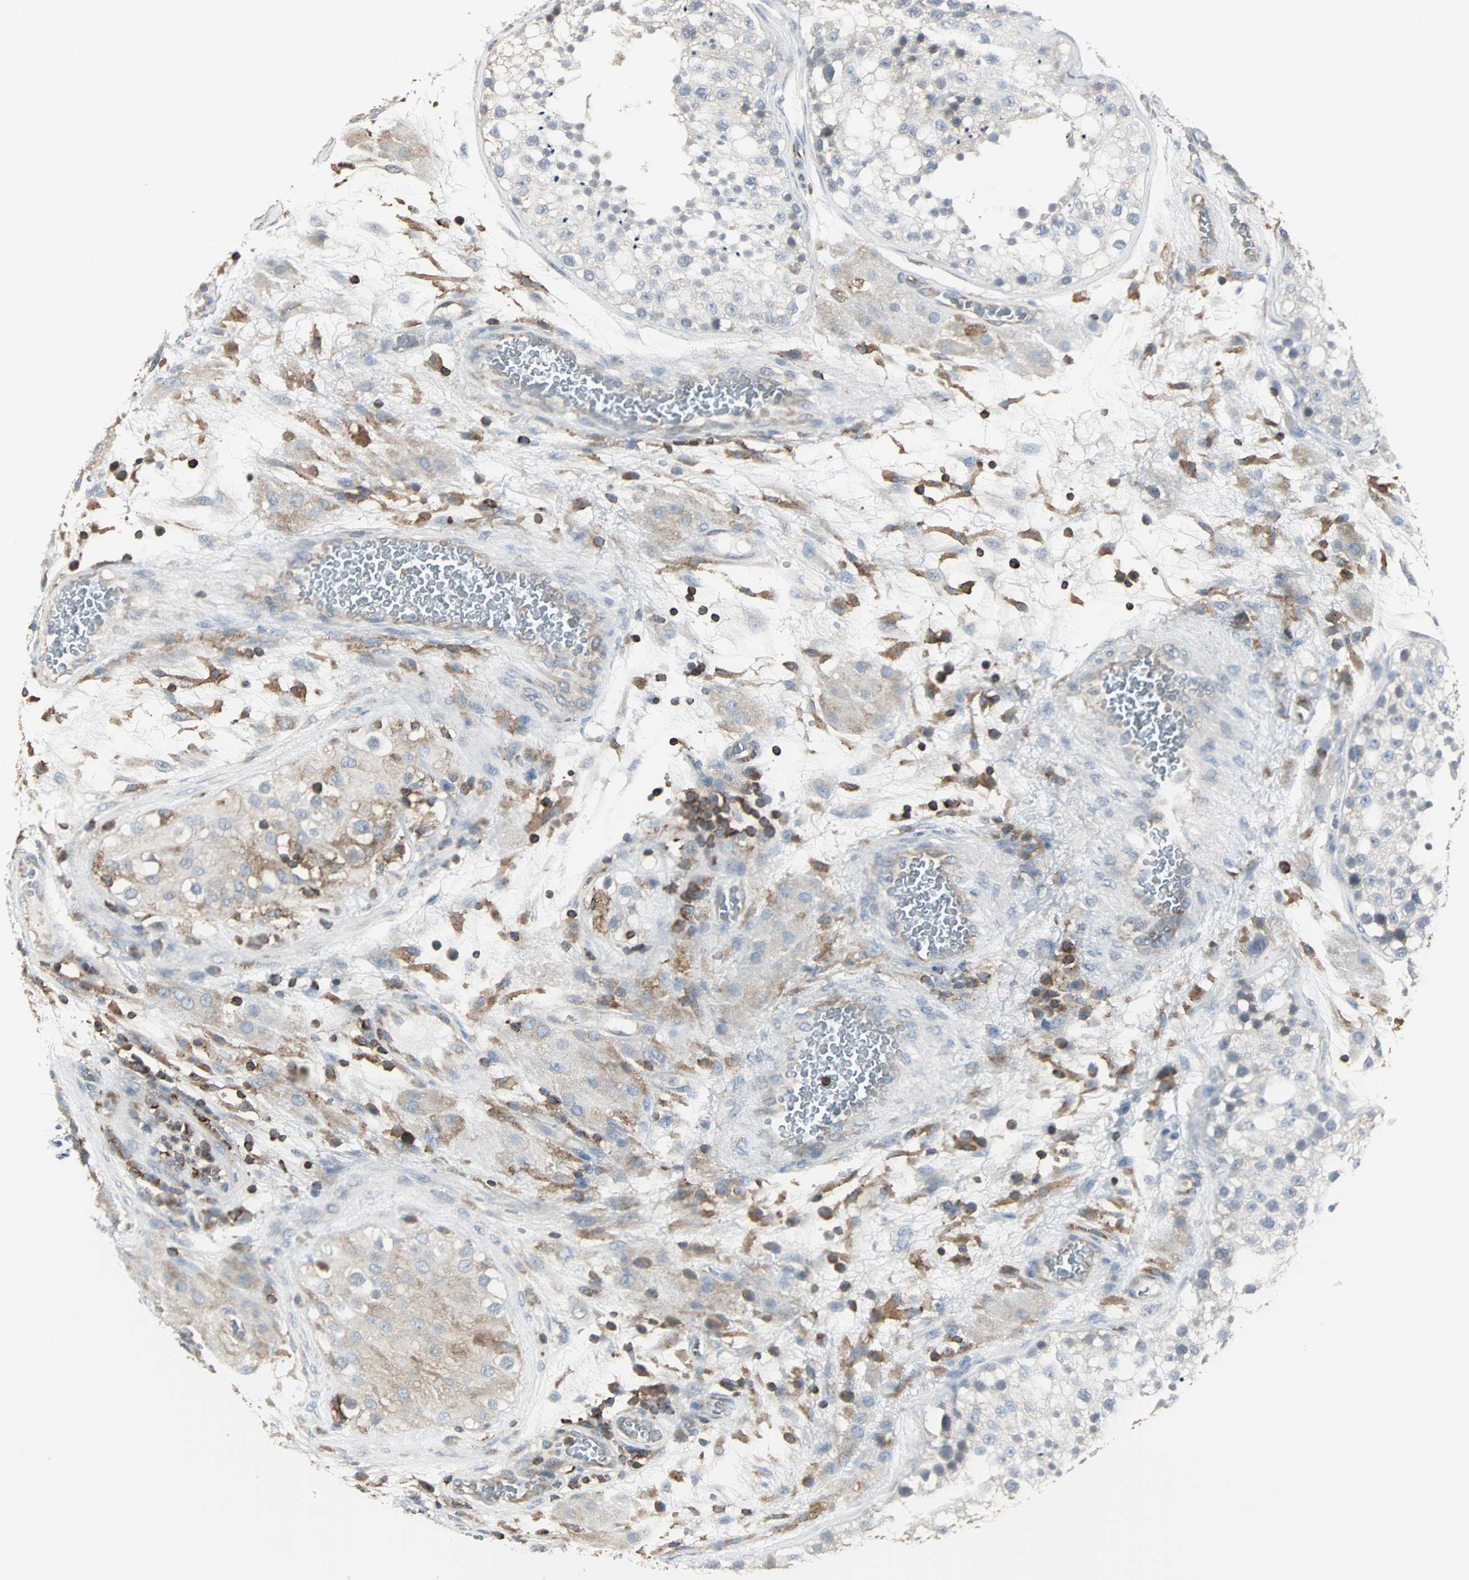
{"staining": {"intensity": "weak", "quantity": "<25%", "location": "cytoplasmic/membranous"}, "tissue": "testis", "cell_type": "Cells in seminiferous ducts", "image_type": "normal", "snomed": [{"axis": "morphology", "description": "Normal tissue, NOS"}, {"axis": "topography", "description": "Testis"}], "caption": "DAB (3,3'-diaminobenzidine) immunohistochemical staining of normal testis exhibits no significant positivity in cells in seminiferous ducts.", "gene": "LRRFIP1", "patient": {"sex": "male", "age": 26}}